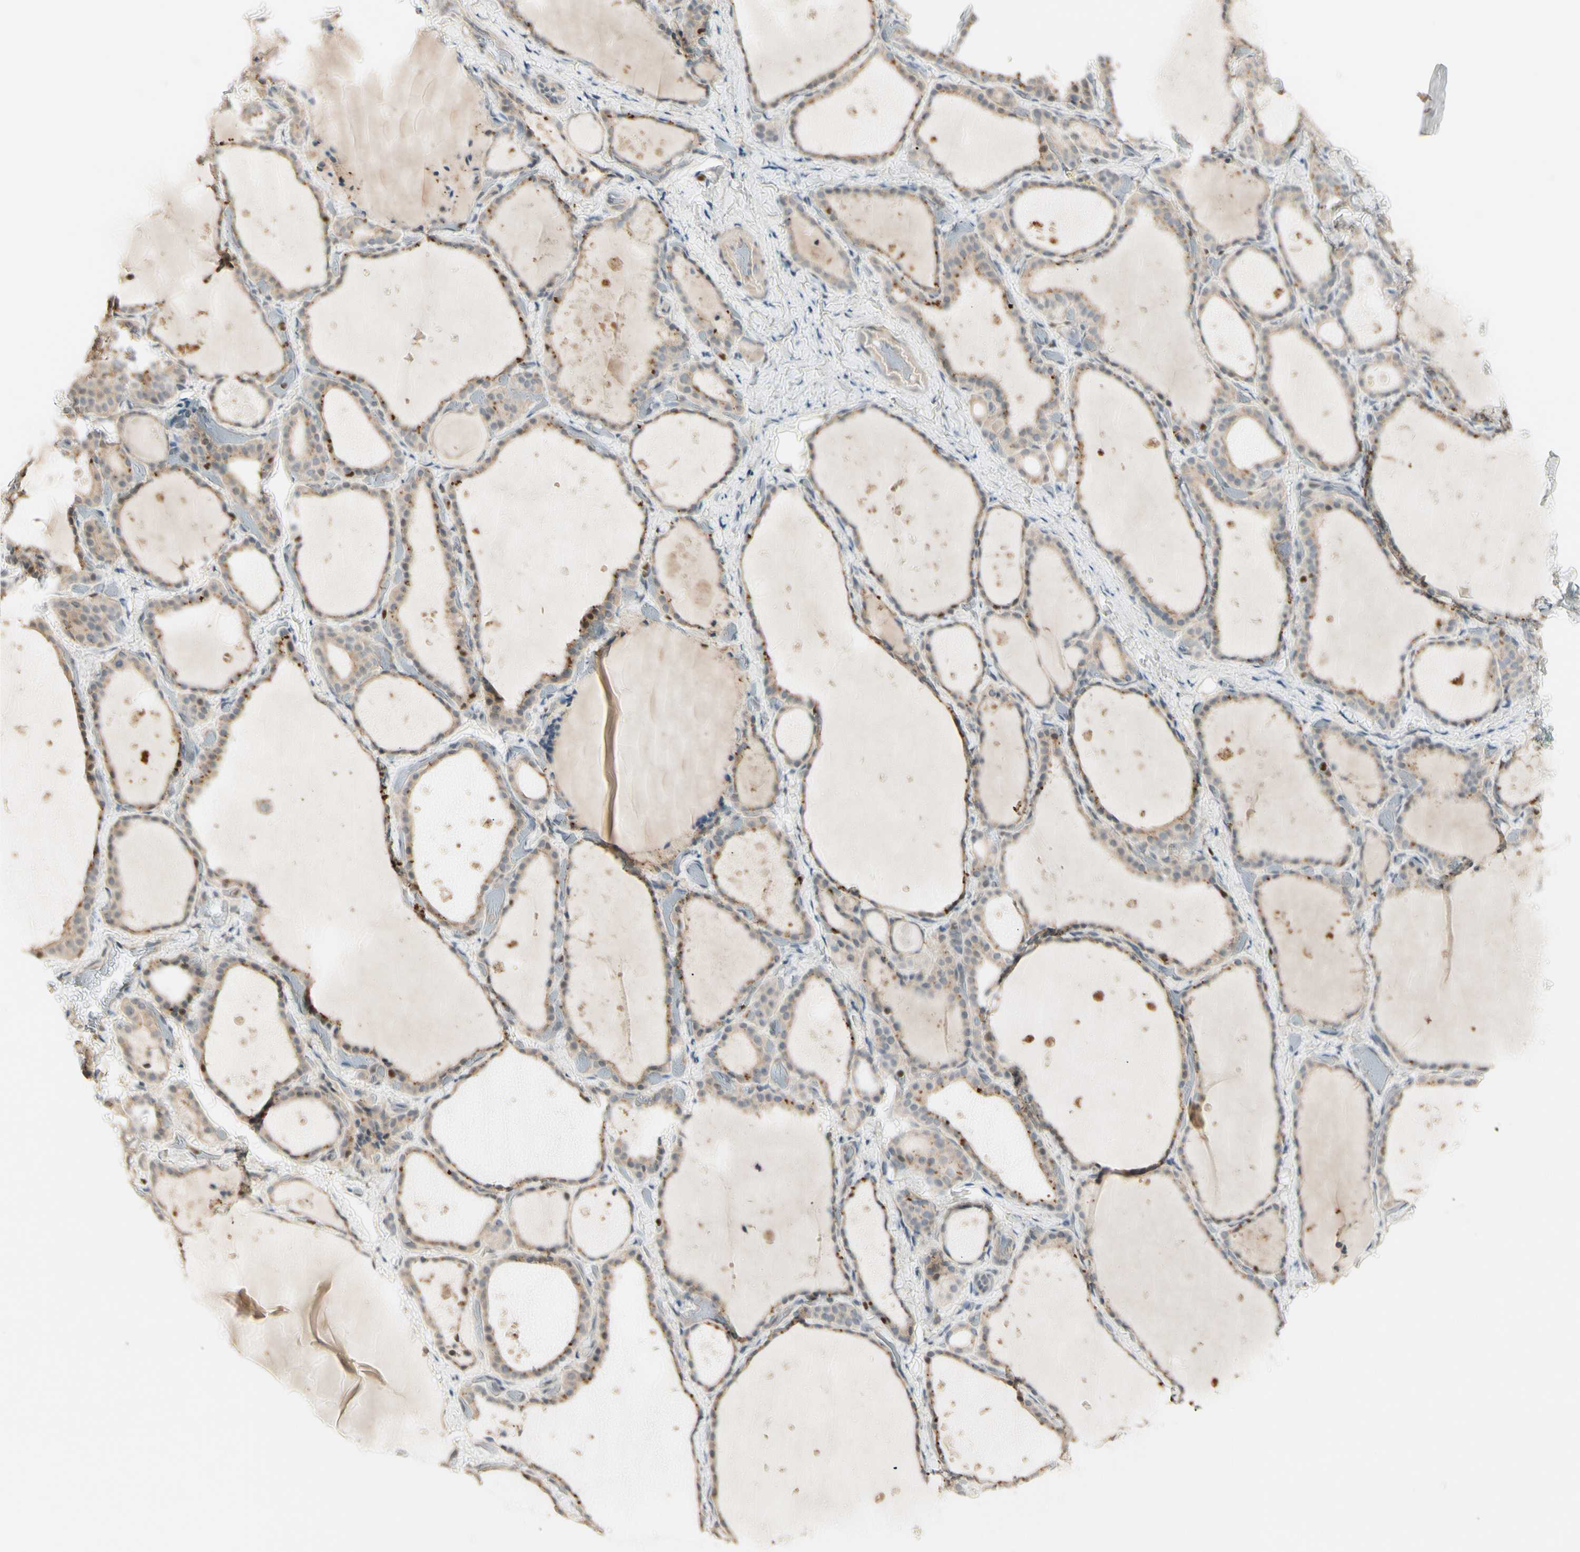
{"staining": {"intensity": "weak", "quantity": ">75%", "location": "cytoplasmic/membranous"}, "tissue": "thyroid gland", "cell_type": "Glandular cells", "image_type": "normal", "snomed": [{"axis": "morphology", "description": "Normal tissue, NOS"}, {"axis": "topography", "description": "Thyroid gland"}], "caption": "Immunohistochemical staining of normal thyroid gland demonstrates >75% levels of weak cytoplasmic/membranous protein positivity in approximately >75% of glandular cells. Nuclei are stained in blue.", "gene": "NFYA", "patient": {"sex": "female", "age": 44}}